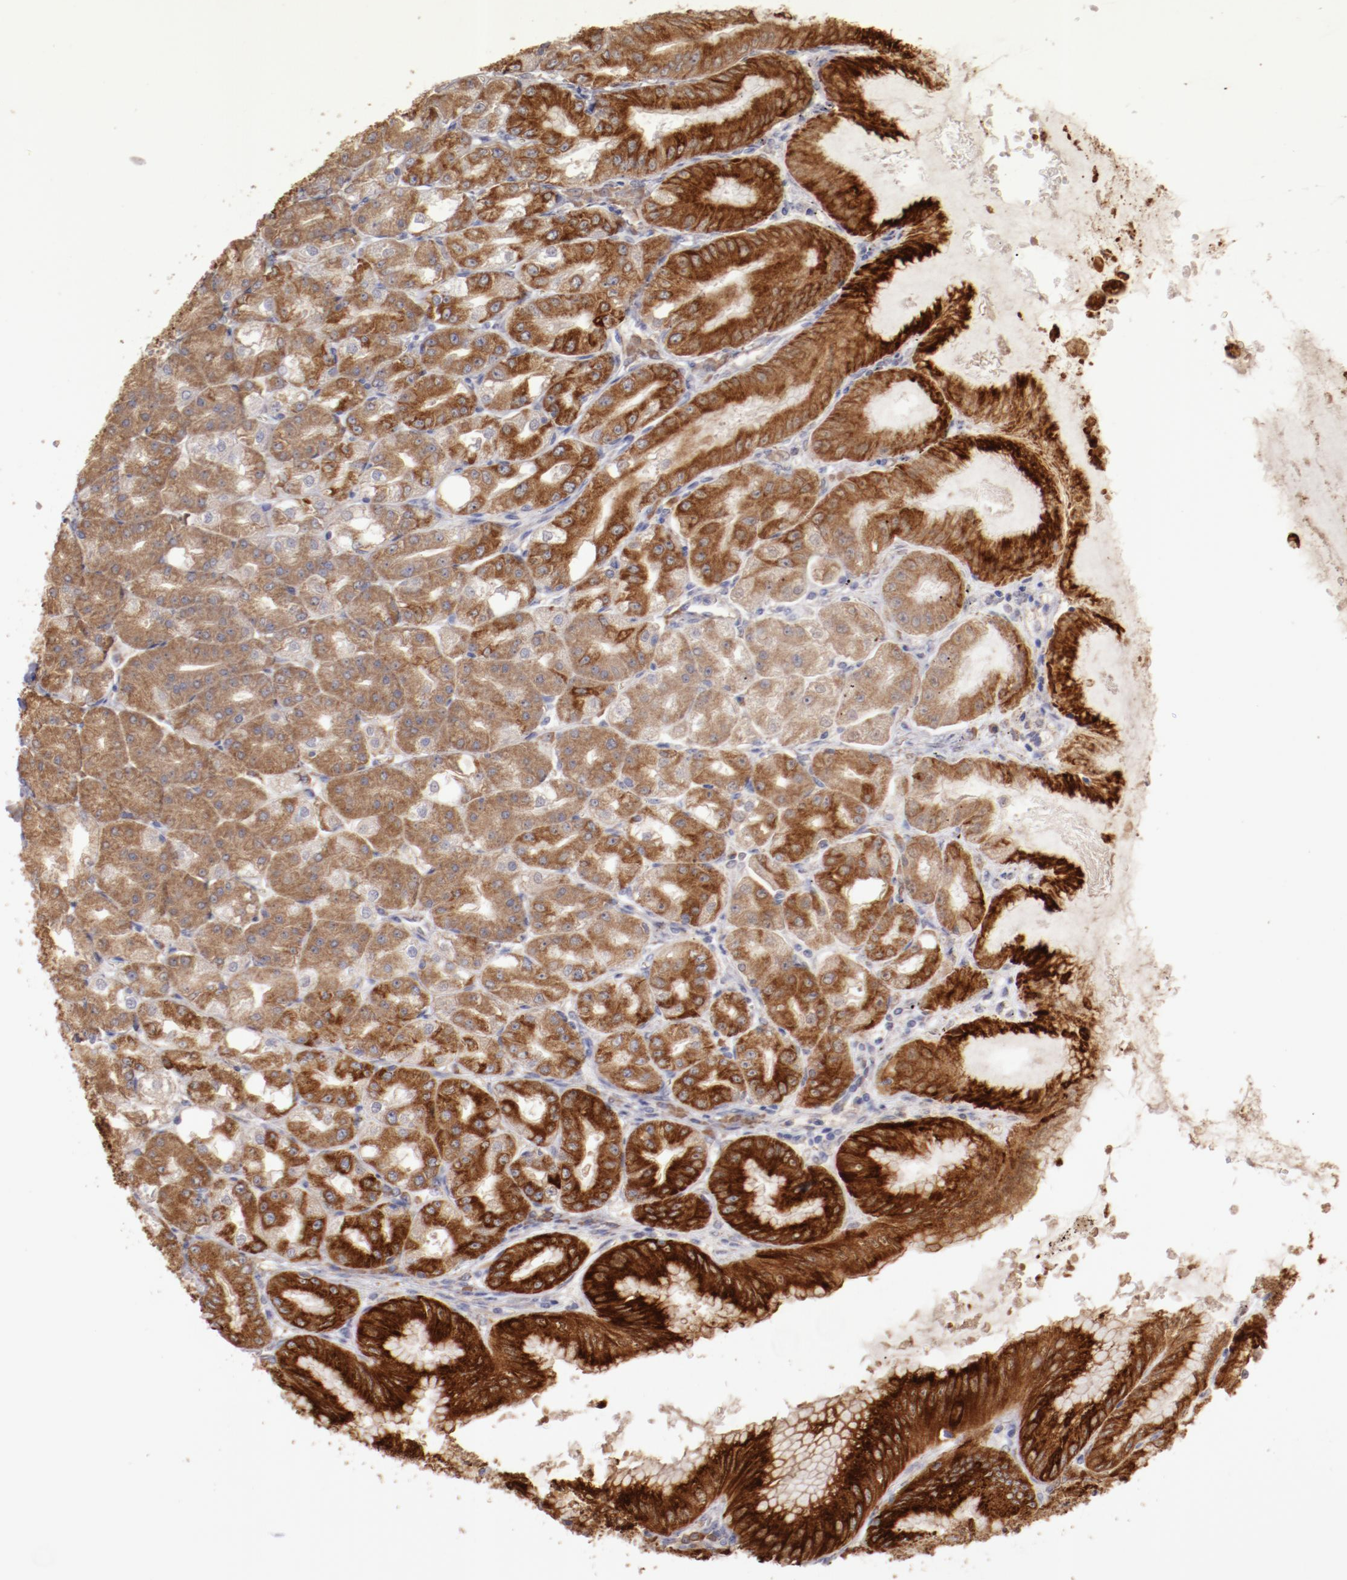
{"staining": {"intensity": "strong", "quantity": ">75%", "location": "cytoplasmic/membranous"}, "tissue": "stomach", "cell_type": "Glandular cells", "image_type": "normal", "snomed": [{"axis": "morphology", "description": "Normal tissue, NOS"}, {"axis": "topography", "description": "Stomach, lower"}], "caption": "IHC photomicrograph of benign stomach: human stomach stained using immunohistochemistry displays high levels of strong protein expression localized specifically in the cytoplasmic/membranous of glandular cells, appearing as a cytoplasmic/membranous brown color.", "gene": "ENTPD5", "patient": {"sex": "male", "age": 71}}